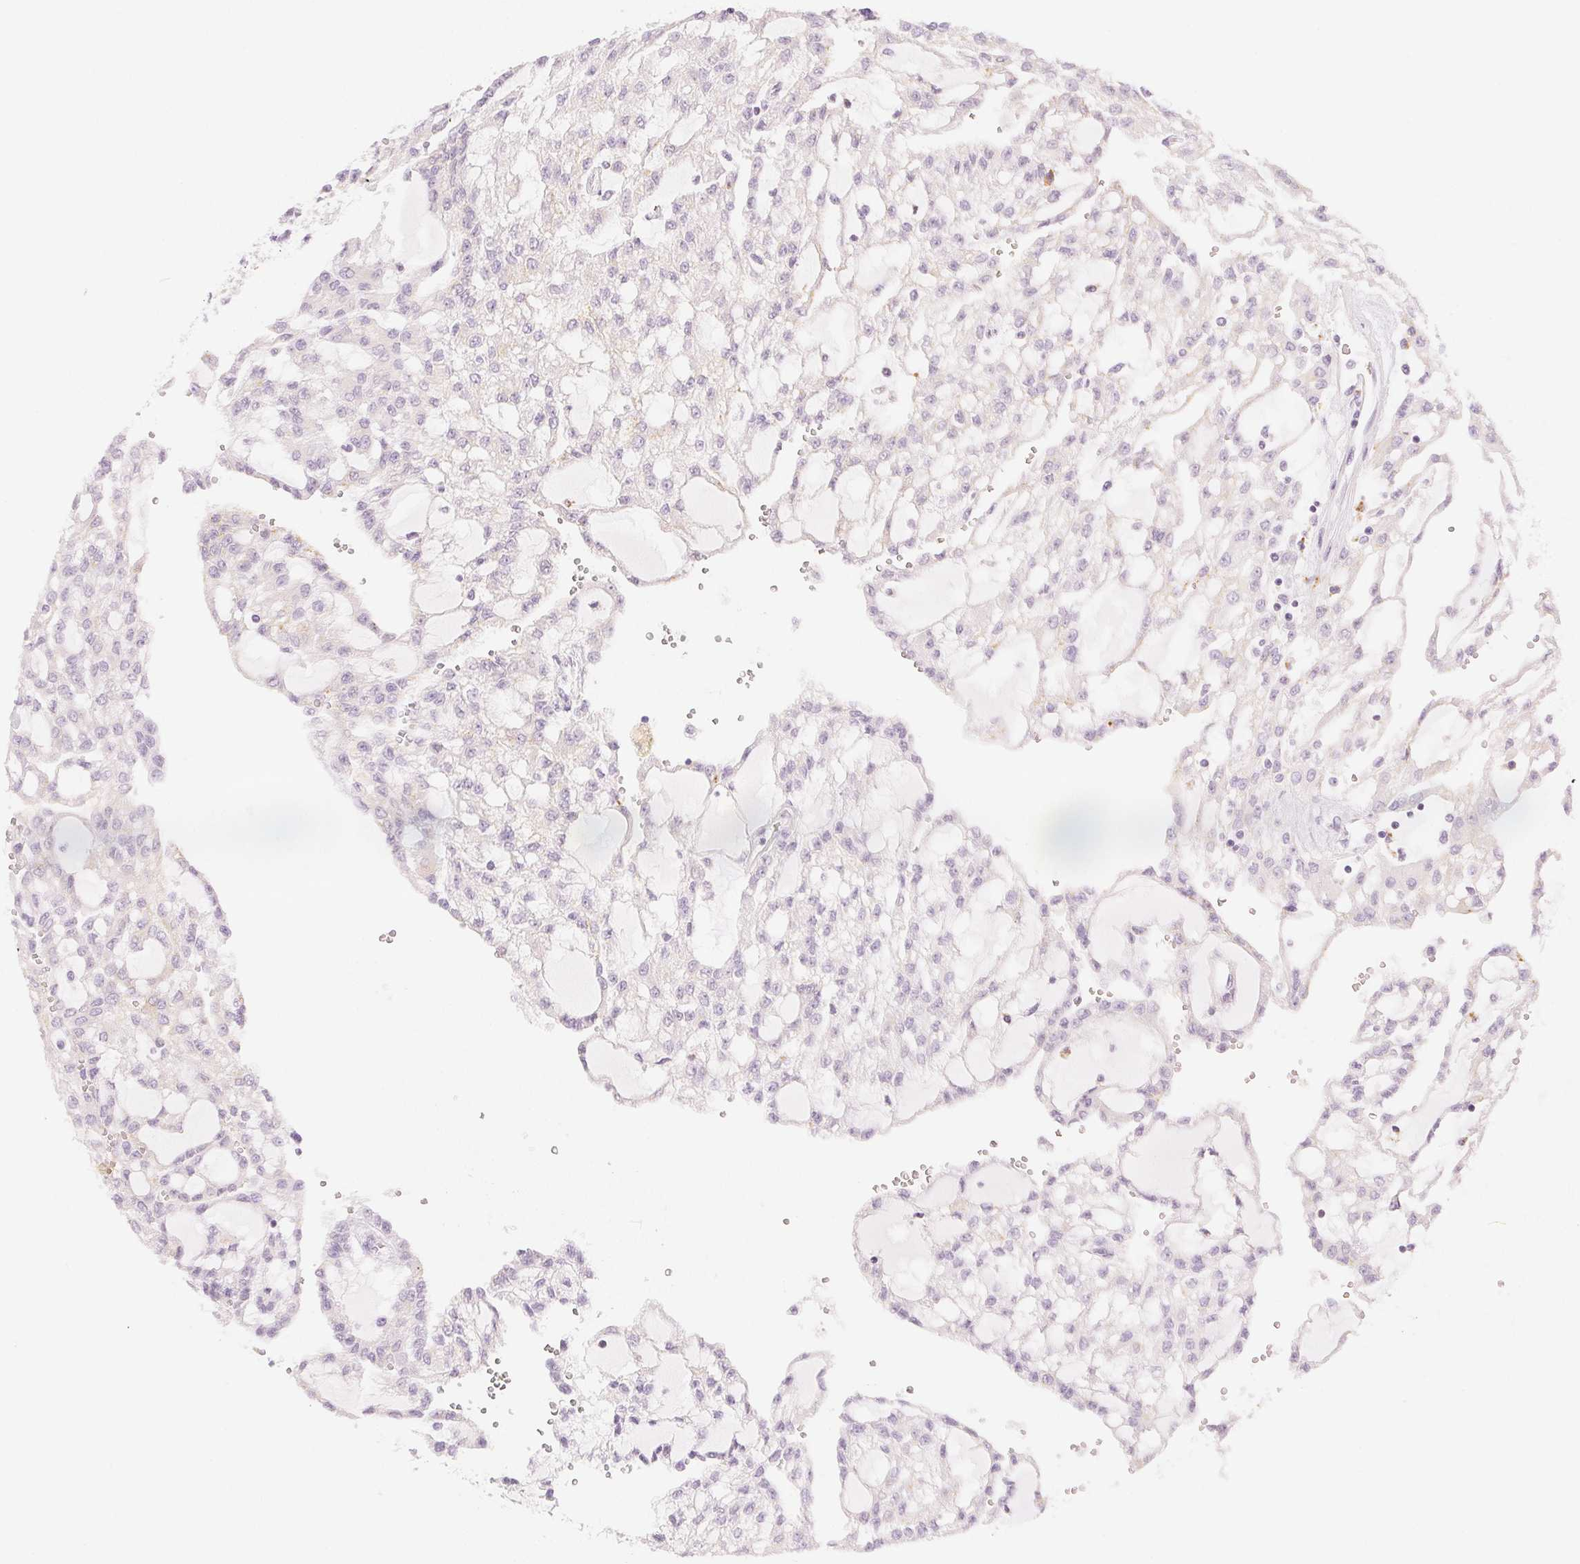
{"staining": {"intensity": "negative", "quantity": "none", "location": "none"}, "tissue": "renal cancer", "cell_type": "Tumor cells", "image_type": "cancer", "snomed": [{"axis": "morphology", "description": "Adenocarcinoma, NOS"}, {"axis": "topography", "description": "Kidney"}], "caption": "Human adenocarcinoma (renal) stained for a protein using IHC reveals no positivity in tumor cells.", "gene": "SLC5A2", "patient": {"sex": "male", "age": 63}}